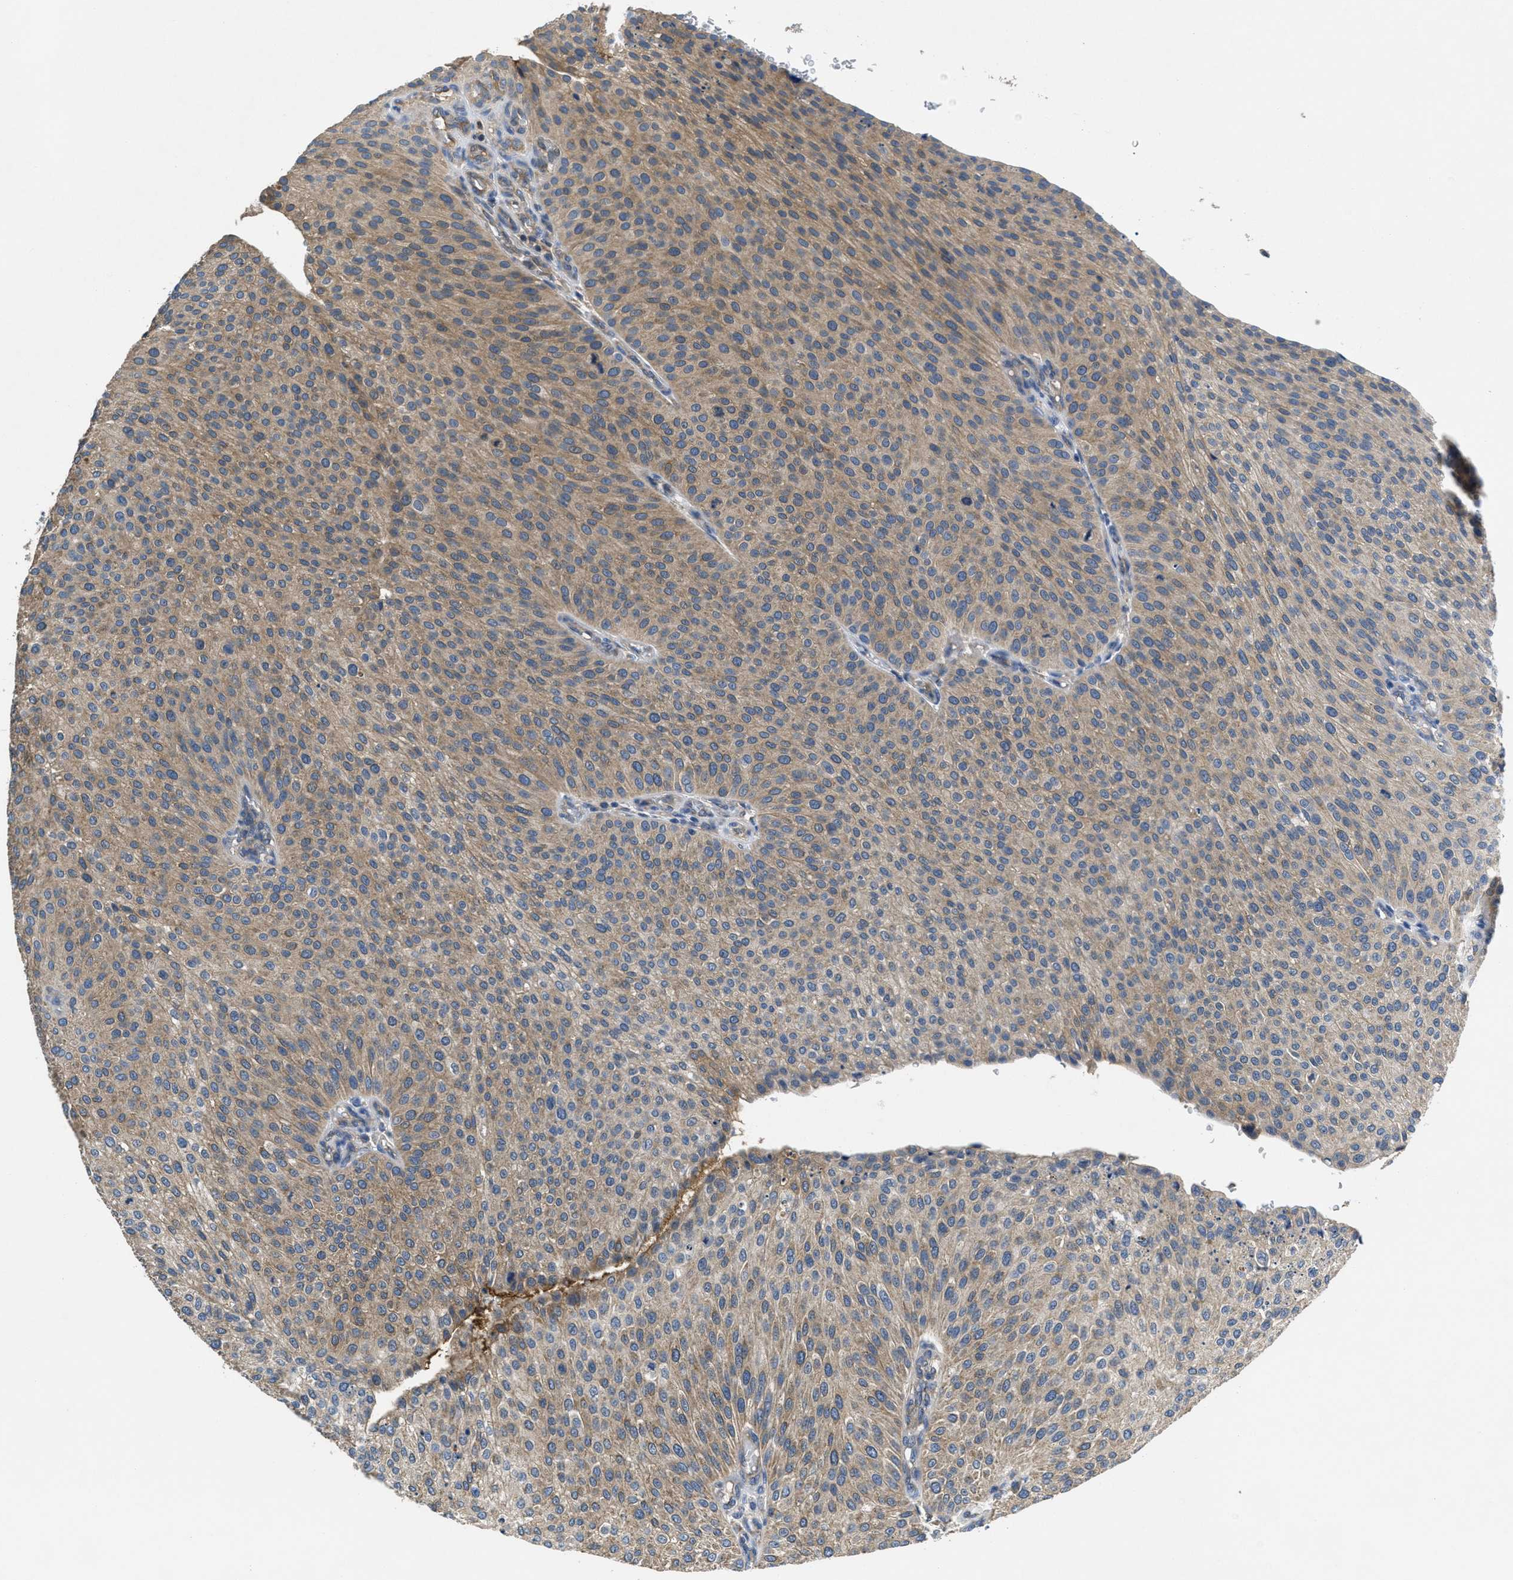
{"staining": {"intensity": "moderate", "quantity": ">75%", "location": "cytoplasmic/membranous"}, "tissue": "urothelial cancer", "cell_type": "Tumor cells", "image_type": "cancer", "snomed": [{"axis": "morphology", "description": "Urothelial carcinoma, Low grade"}, {"axis": "topography", "description": "Smooth muscle"}, {"axis": "topography", "description": "Urinary bladder"}], "caption": "Human urothelial cancer stained with a protein marker shows moderate staining in tumor cells.", "gene": "GALK1", "patient": {"sex": "male", "age": 60}}